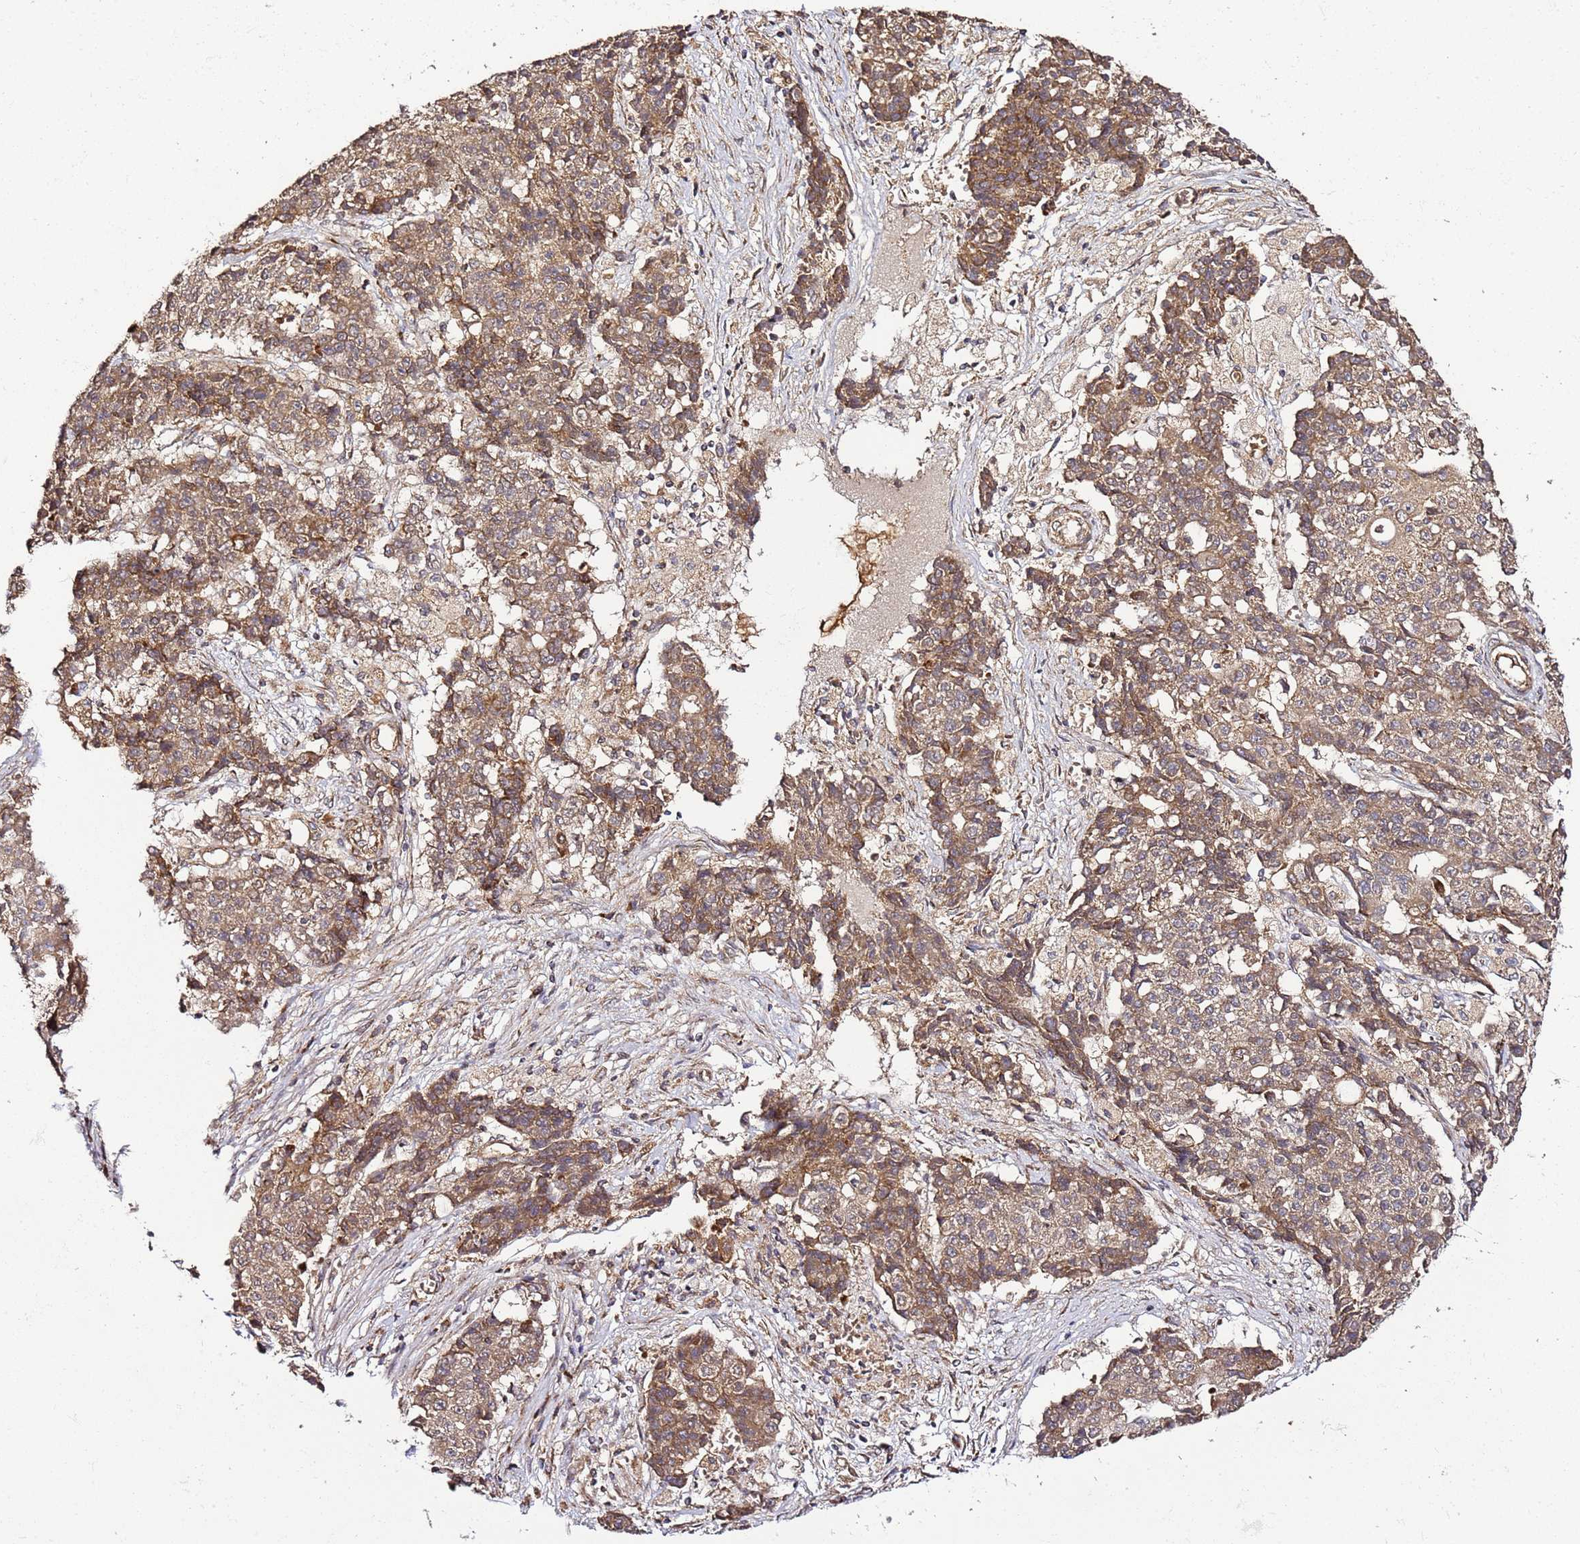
{"staining": {"intensity": "moderate", "quantity": ">75%", "location": "cytoplasmic/membranous"}, "tissue": "ovarian cancer", "cell_type": "Tumor cells", "image_type": "cancer", "snomed": [{"axis": "morphology", "description": "Carcinoma, endometroid"}, {"axis": "topography", "description": "Appendix"}, {"axis": "topography", "description": "Ovary"}], "caption": "Protein staining exhibits moderate cytoplasmic/membranous staining in about >75% of tumor cells in endometroid carcinoma (ovarian).", "gene": "TM2D2", "patient": {"sex": "female", "age": 42}}